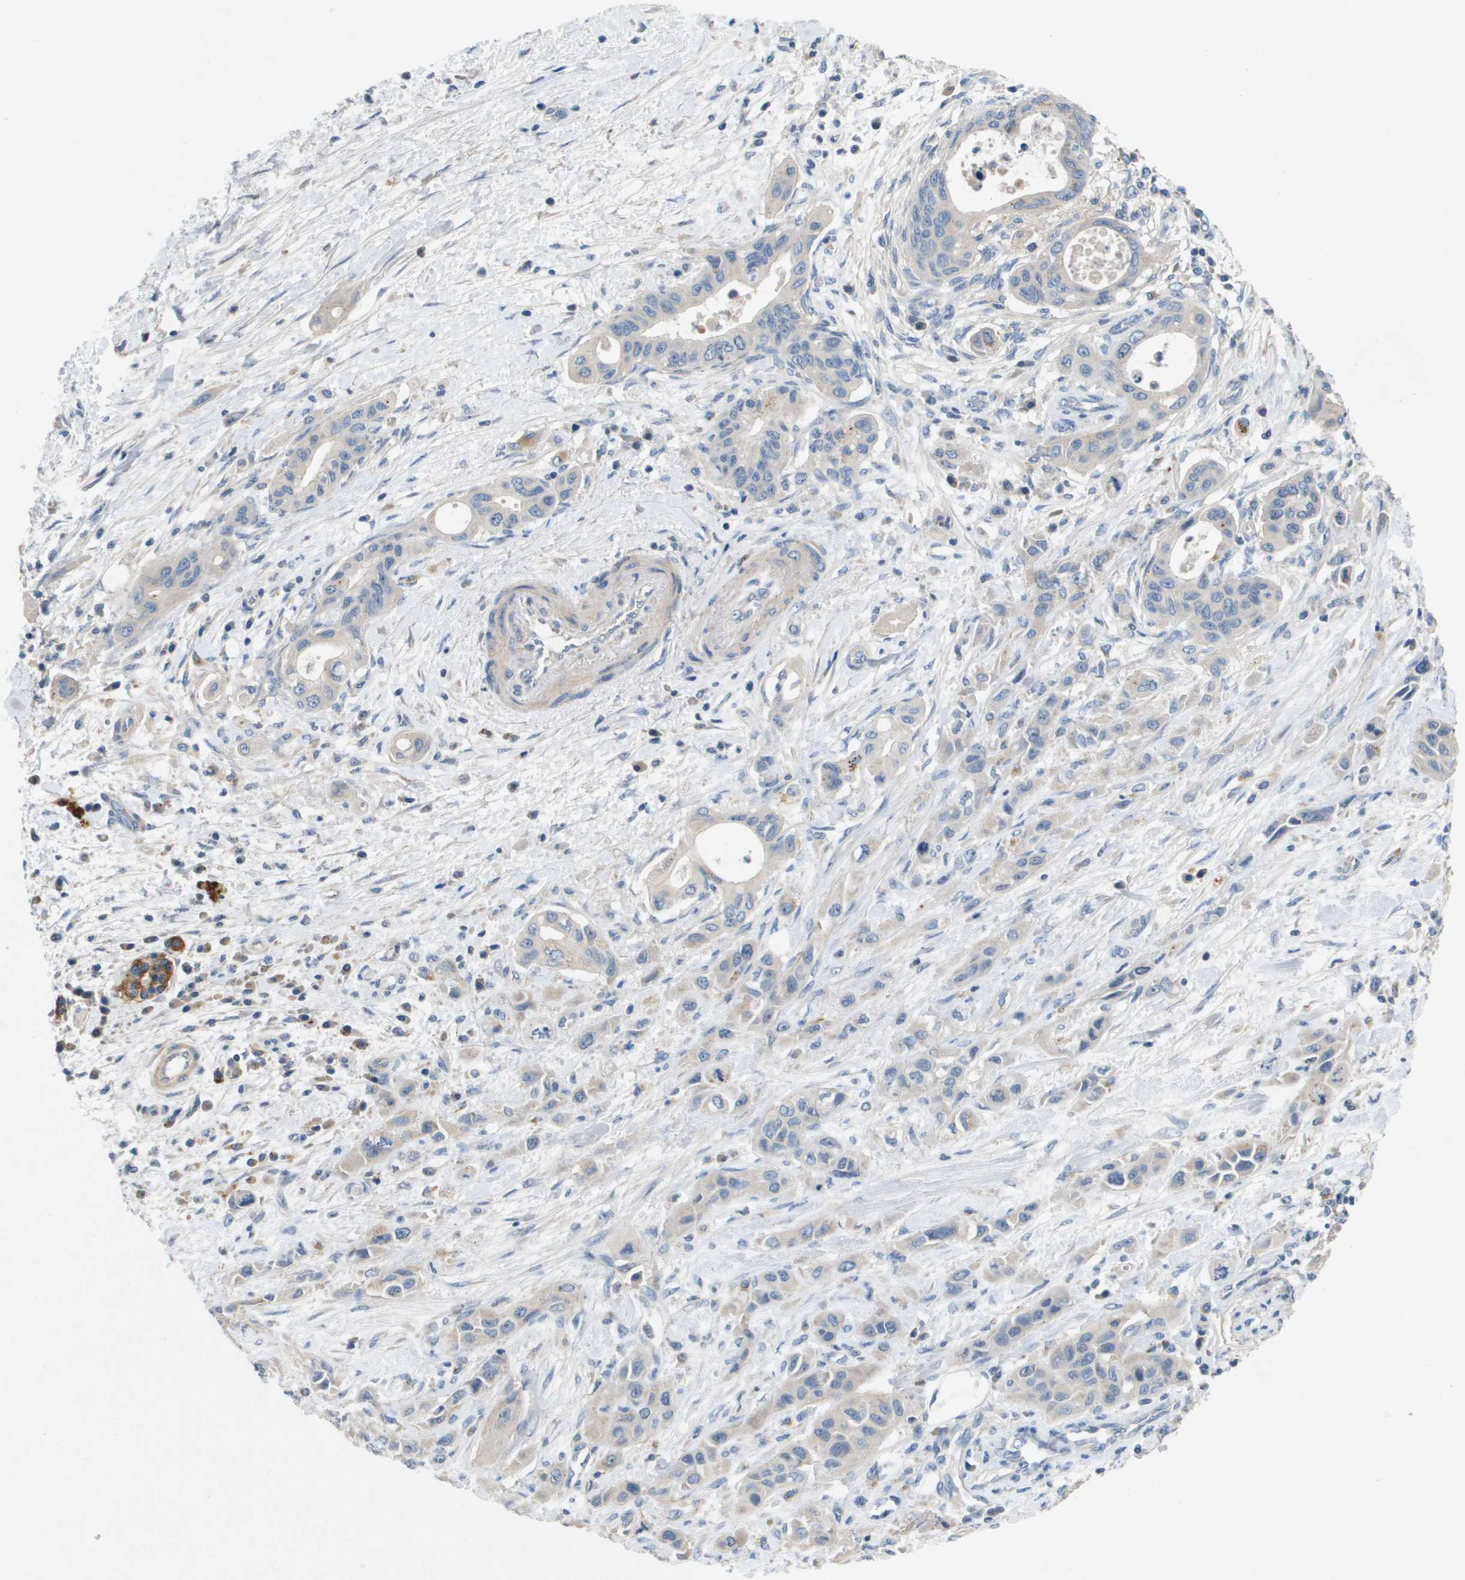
{"staining": {"intensity": "negative", "quantity": "none", "location": "none"}, "tissue": "pancreatic cancer", "cell_type": "Tumor cells", "image_type": "cancer", "snomed": [{"axis": "morphology", "description": "Adenocarcinoma, NOS"}, {"axis": "topography", "description": "Pancreas"}], "caption": "Immunohistochemistry (IHC) of human pancreatic cancer (adenocarcinoma) exhibits no positivity in tumor cells.", "gene": "B3GNT5", "patient": {"sex": "female", "age": 73}}